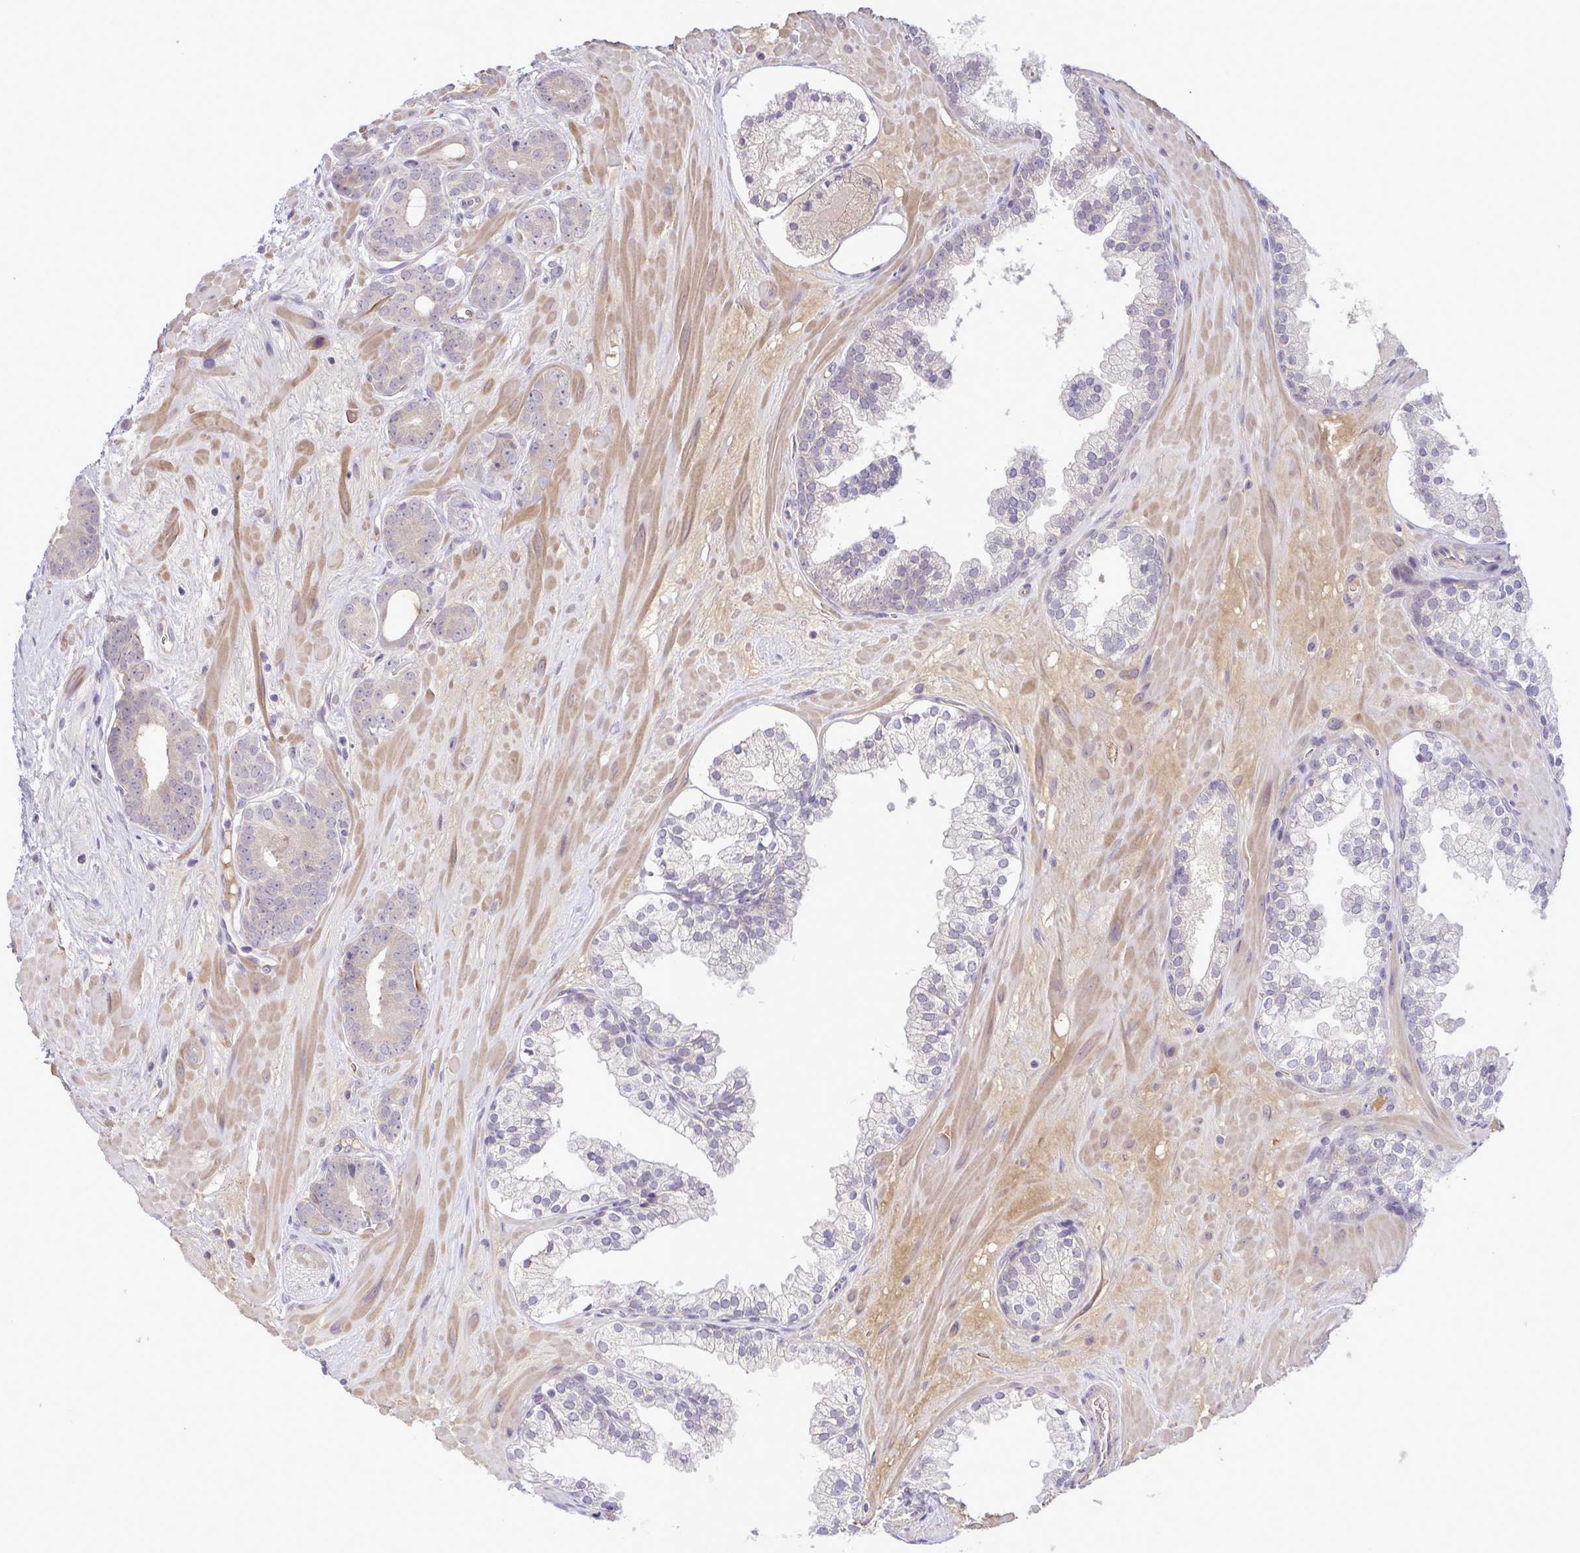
{"staining": {"intensity": "negative", "quantity": "none", "location": "none"}, "tissue": "prostate cancer", "cell_type": "Tumor cells", "image_type": "cancer", "snomed": [{"axis": "morphology", "description": "Adenocarcinoma, High grade"}, {"axis": "topography", "description": "Prostate"}], "caption": "Immunohistochemical staining of human prostate cancer (high-grade adenocarcinoma) demonstrates no significant positivity in tumor cells. The staining is performed using DAB (3,3'-diaminobenzidine) brown chromogen with nuclei counter-stained in using hematoxylin.", "gene": "SYNPO2L", "patient": {"sex": "male", "age": 66}}